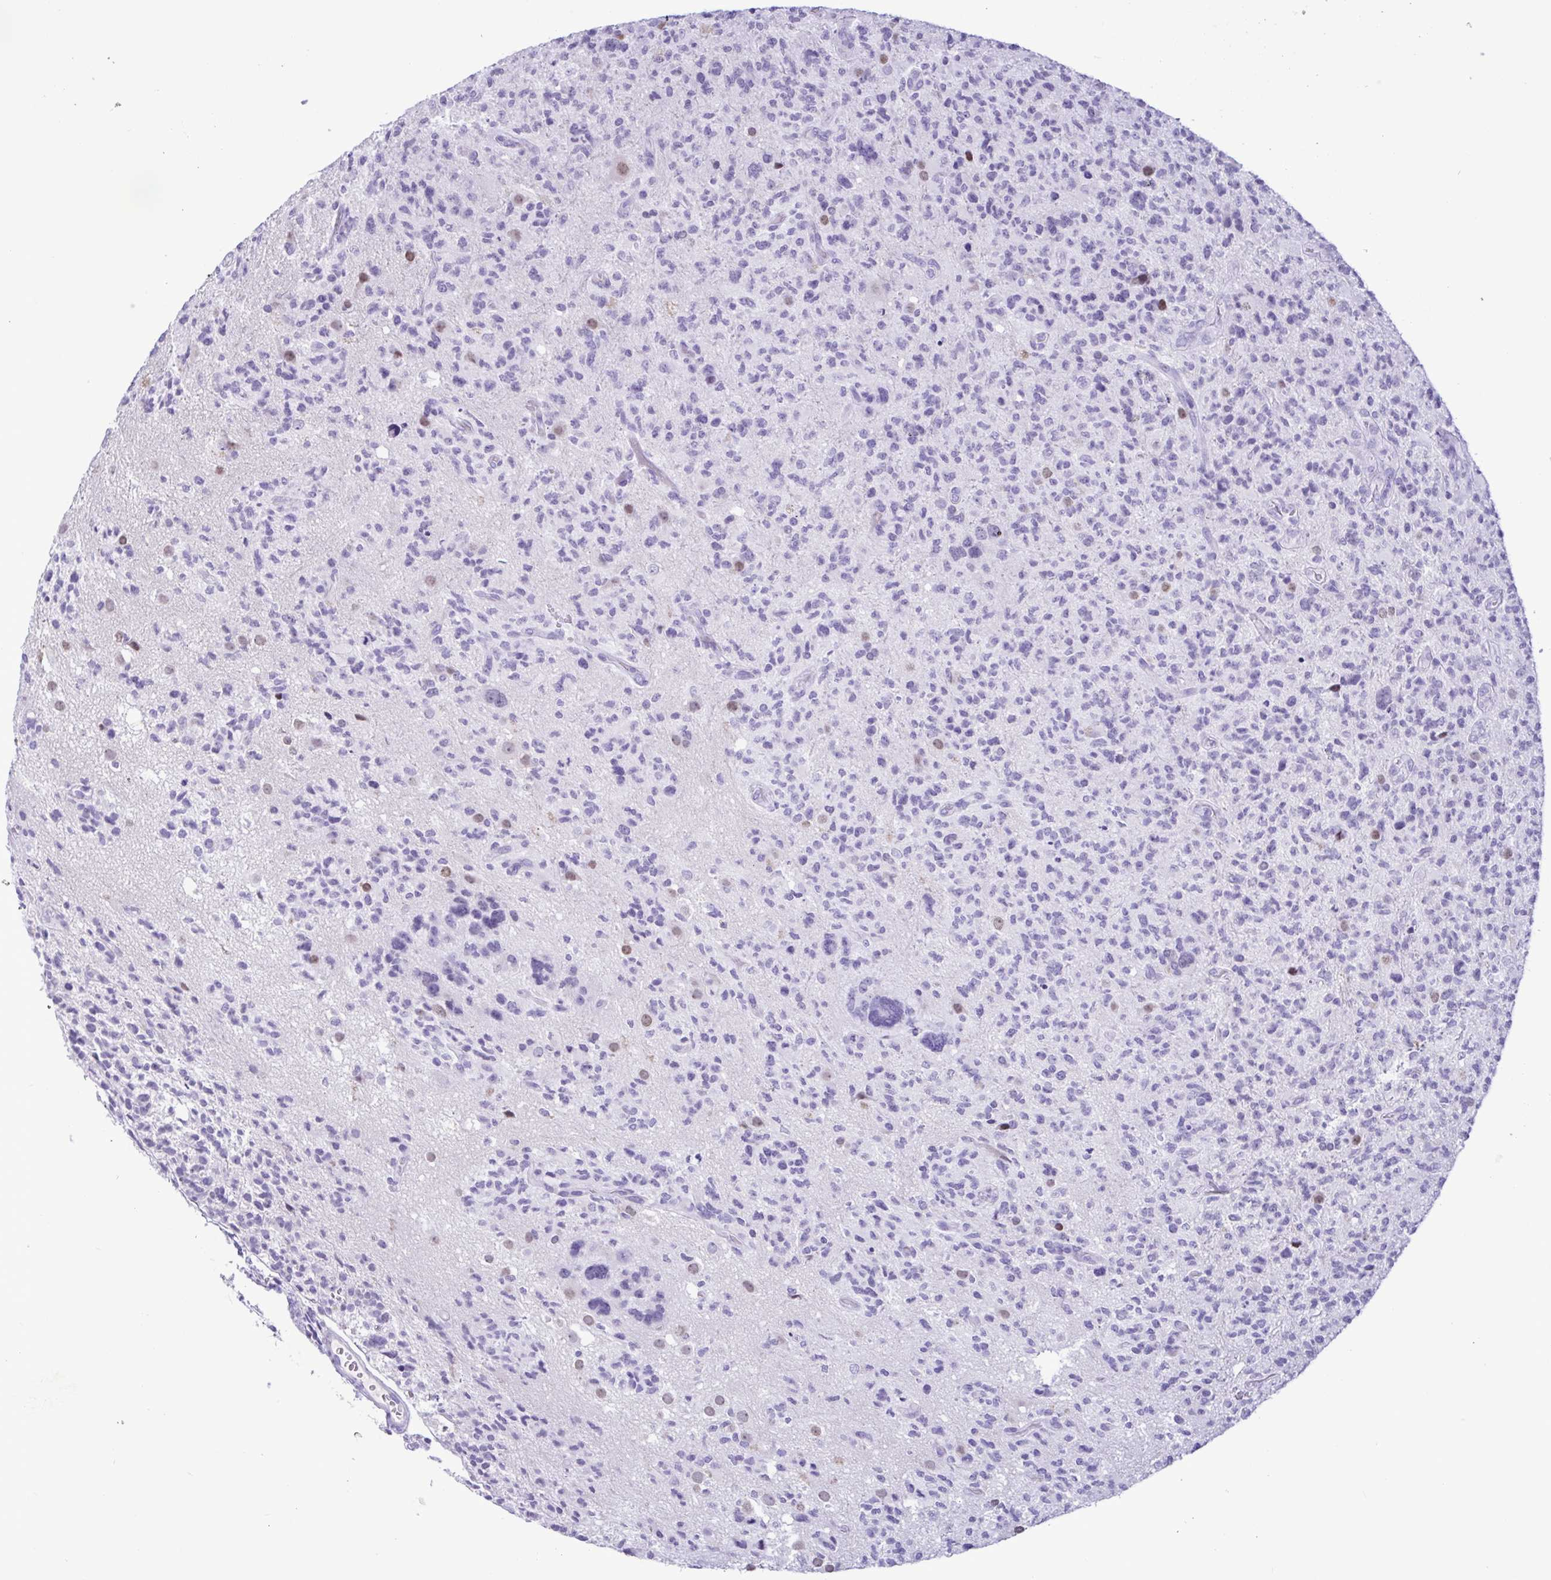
{"staining": {"intensity": "negative", "quantity": "none", "location": "none"}, "tissue": "glioma", "cell_type": "Tumor cells", "image_type": "cancer", "snomed": [{"axis": "morphology", "description": "Glioma, malignant, High grade"}, {"axis": "topography", "description": "Brain"}], "caption": "High power microscopy photomicrograph of an immunohistochemistry (IHC) micrograph of glioma, revealing no significant expression in tumor cells.", "gene": "SPATA16", "patient": {"sex": "female", "age": 71}}